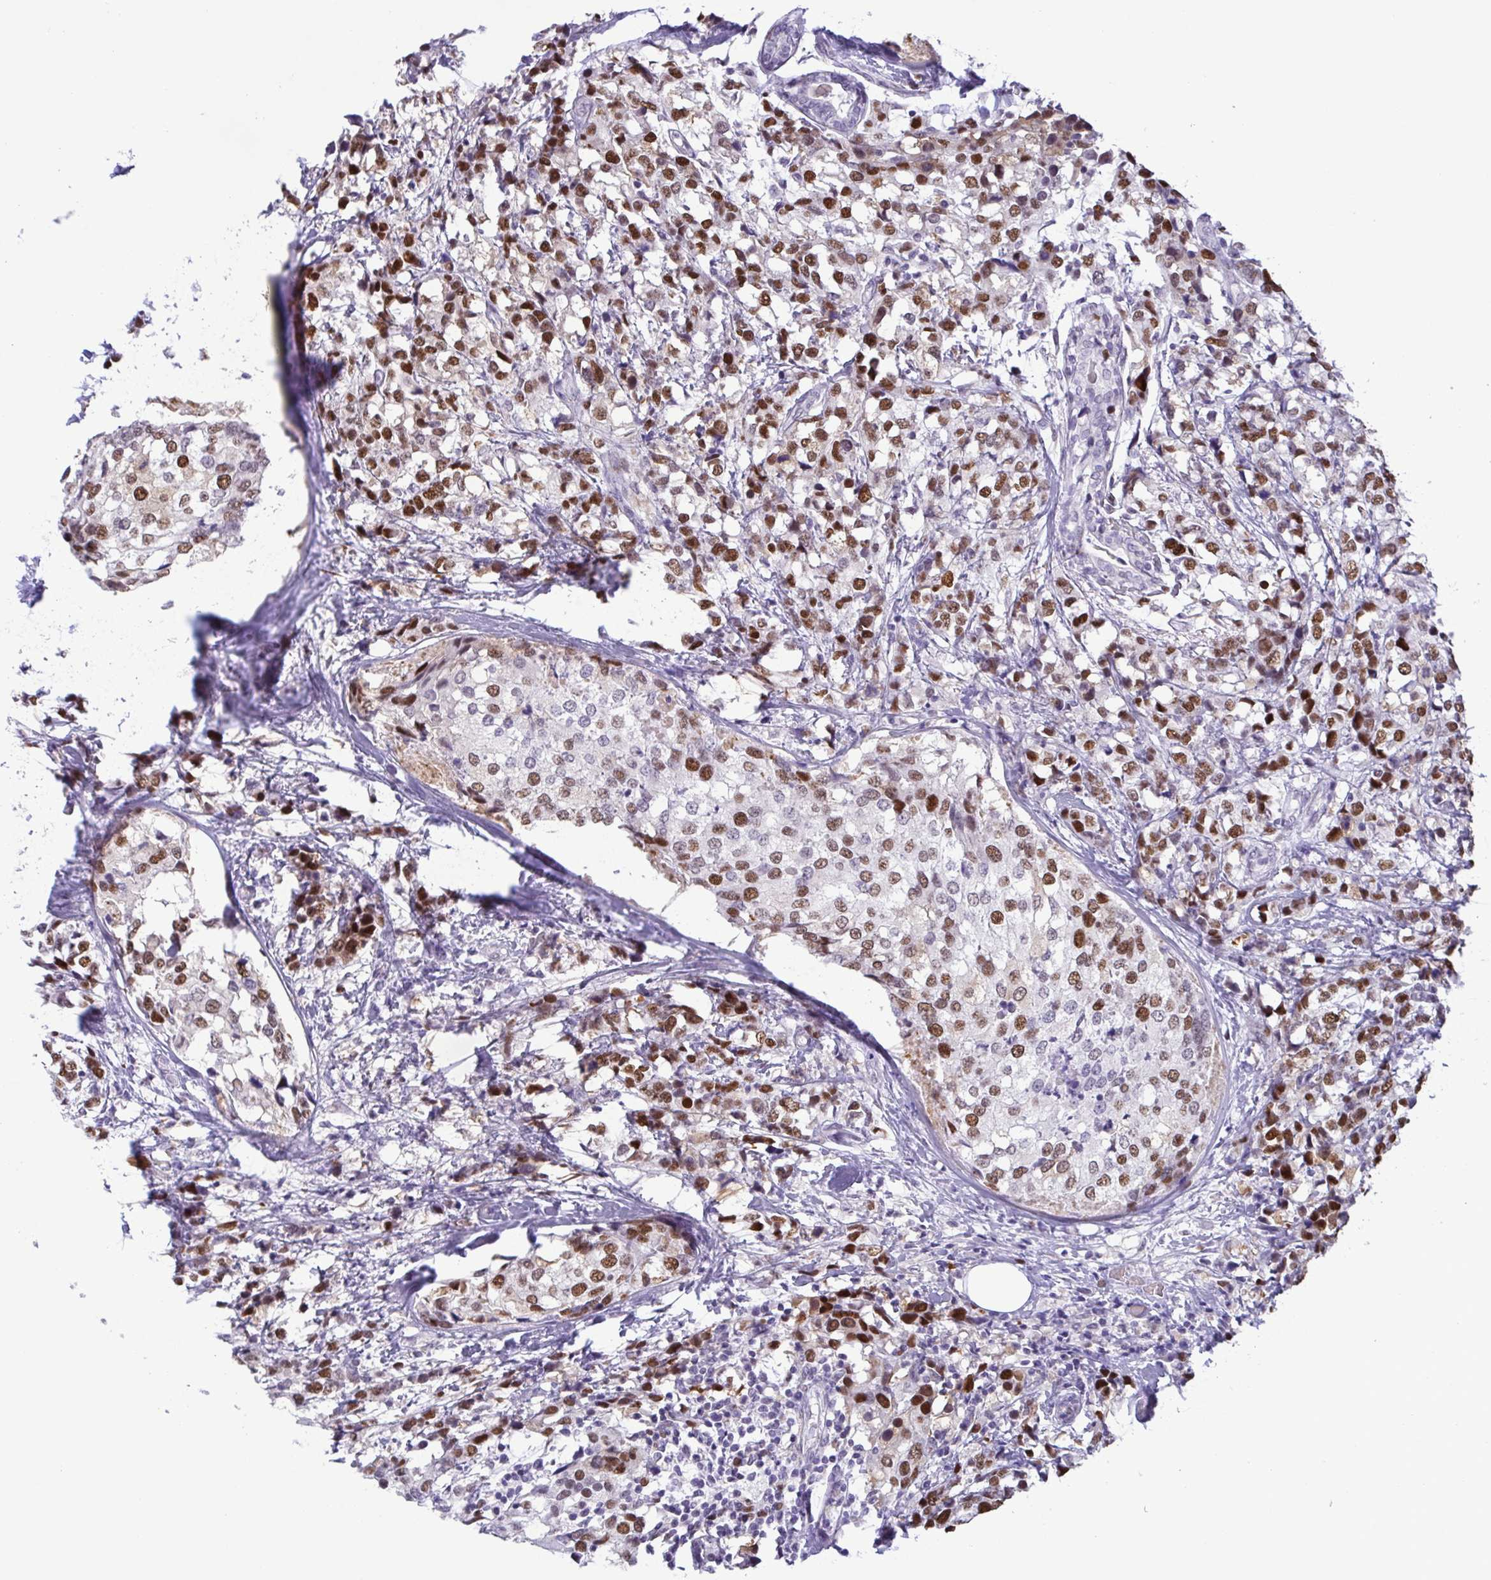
{"staining": {"intensity": "strong", "quantity": ">75%", "location": "nuclear"}, "tissue": "breast cancer", "cell_type": "Tumor cells", "image_type": "cancer", "snomed": [{"axis": "morphology", "description": "Lobular carcinoma"}, {"axis": "topography", "description": "Breast"}], "caption": "Immunohistochemical staining of human breast cancer (lobular carcinoma) demonstrates high levels of strong nuclear positivity in approximately >75% of tumor cells.", "gene": "TIPIN", "patient": {"sex": "female", "age": 59}}